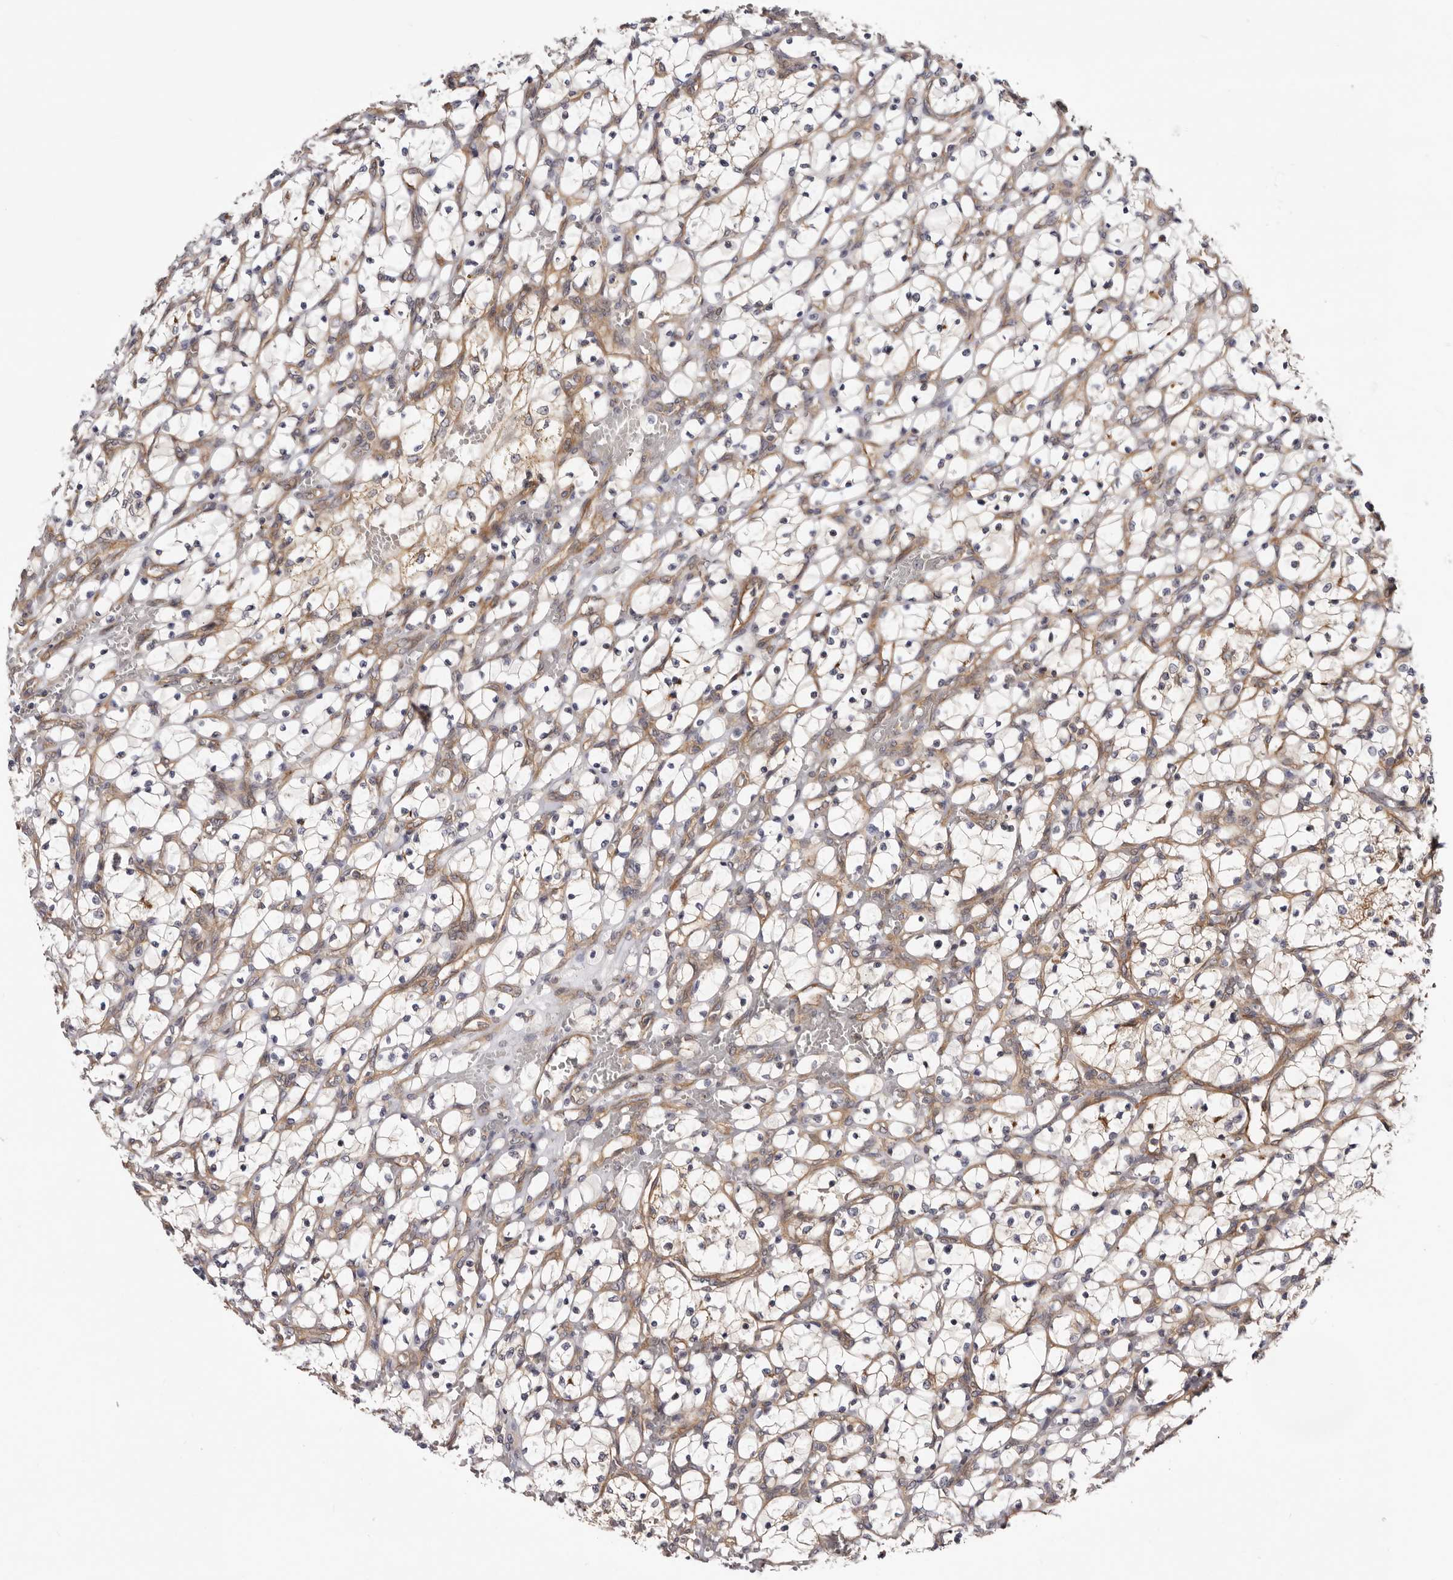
{"staining": {"intensity": "negative", "quantity": "none", "location": "none"}, "tissue": "renal cancer", "cell_type": "Tumor cells", "image_type": "cancer", "snomed": [{"axis": "morphology", "description": "Adenocarcinoma, NOS"}, {"axis": "topography", "description": "Kidney"}], "caption": "A photomicrograph of human renal cancer (adenocarcinoma) is negative for staining in tumor cells.", "gene": "PANK4", "patient": {"sex": "female", "age": 69}}